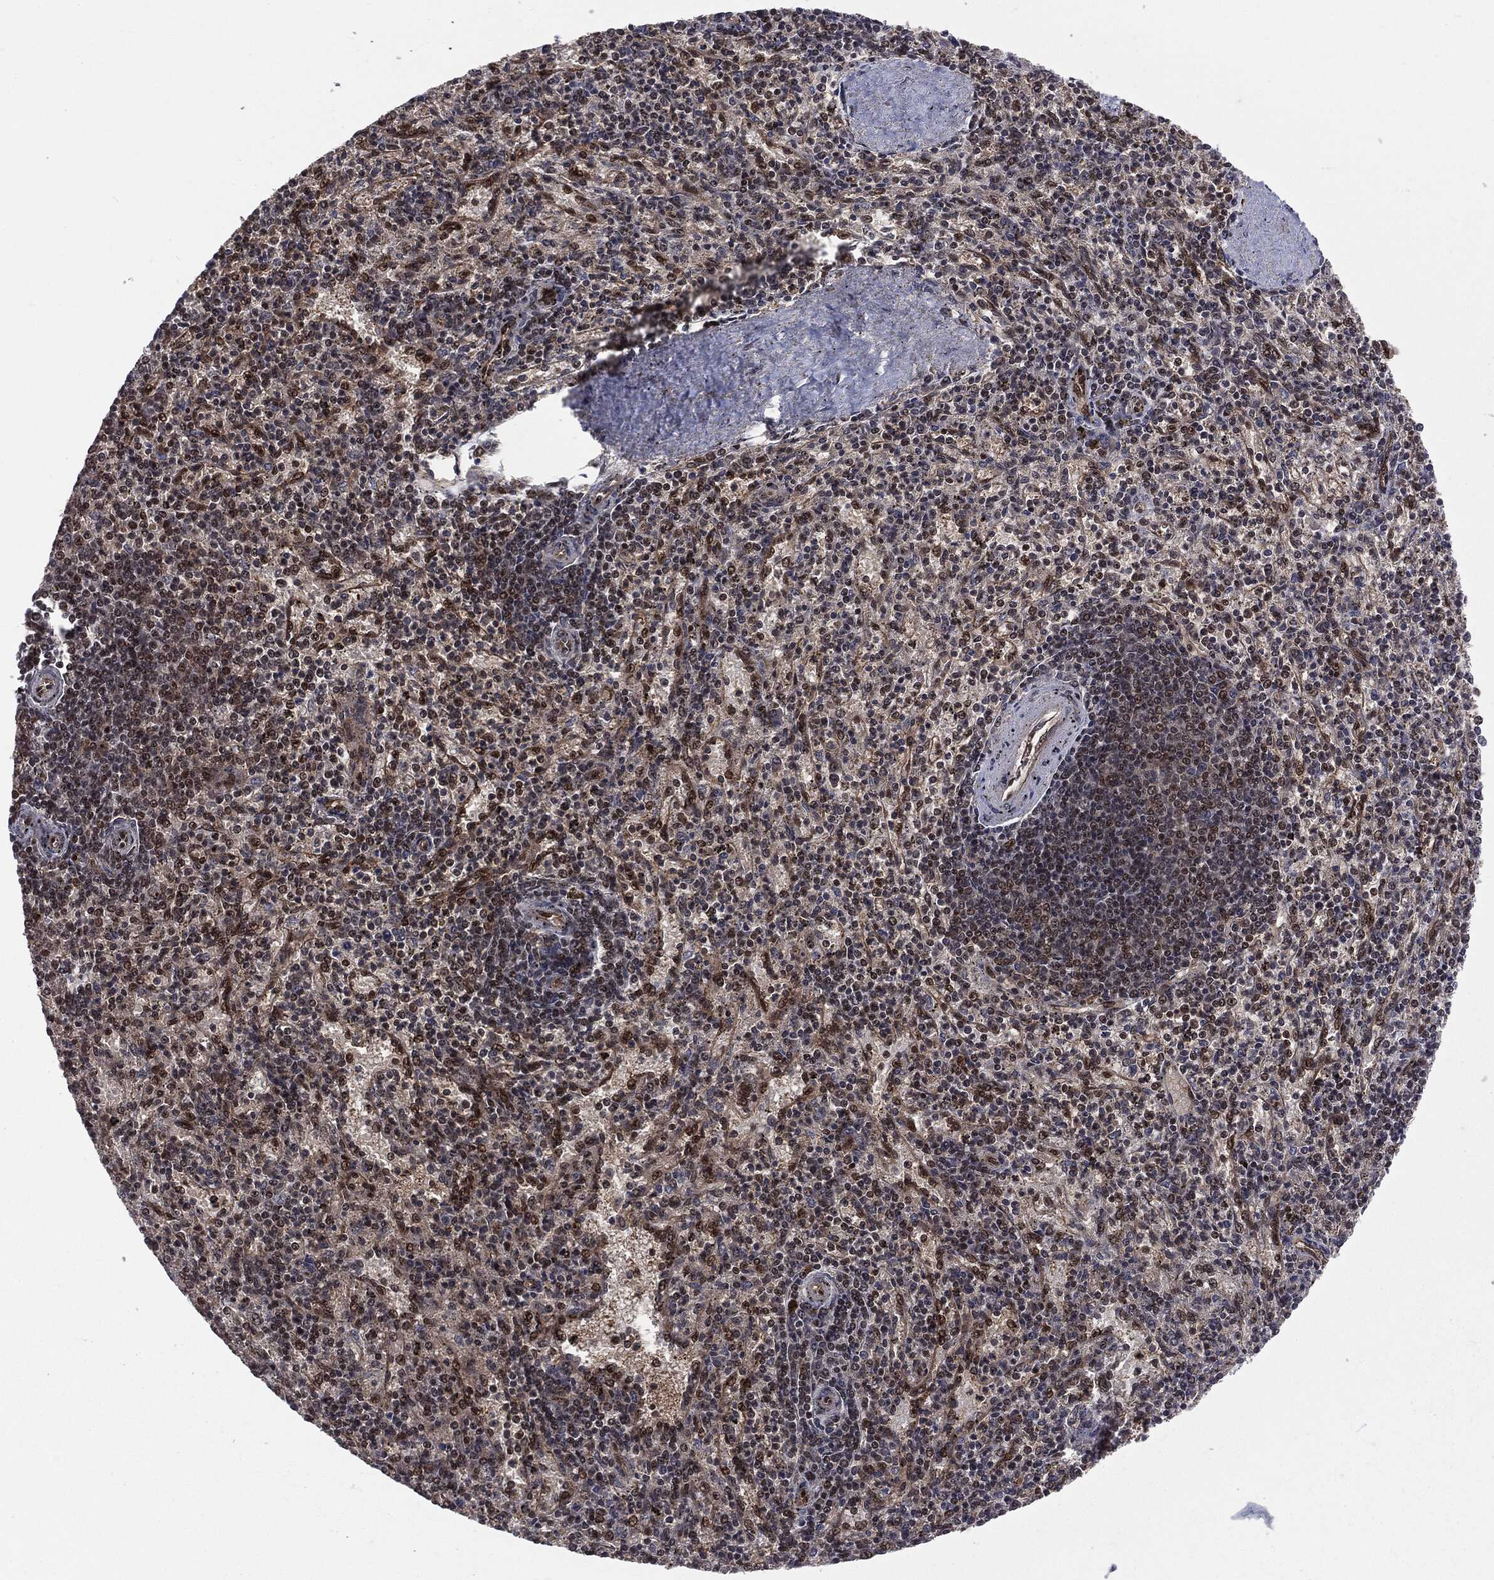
{"staining": {"intensity": "weak", "quantity": "25%-75%", "location": "nuclear"}, "tissue": "spleen", "cell_type": "Cells in red pulp", "image_type": "normal", "snomed": [{"axis": "morphology", "description": "Normal tissue, NOS"}, {"axis": "topography", "description": "Spleen"}], "caption": "Spleen stained with DAB immunohistochemistry (IHC) displays low levels of weak nuclear staining in approximately 25%-75% of cells in red pulp.", "gene": "PTPA", "patient": {"sex": "female", "age": 37}}